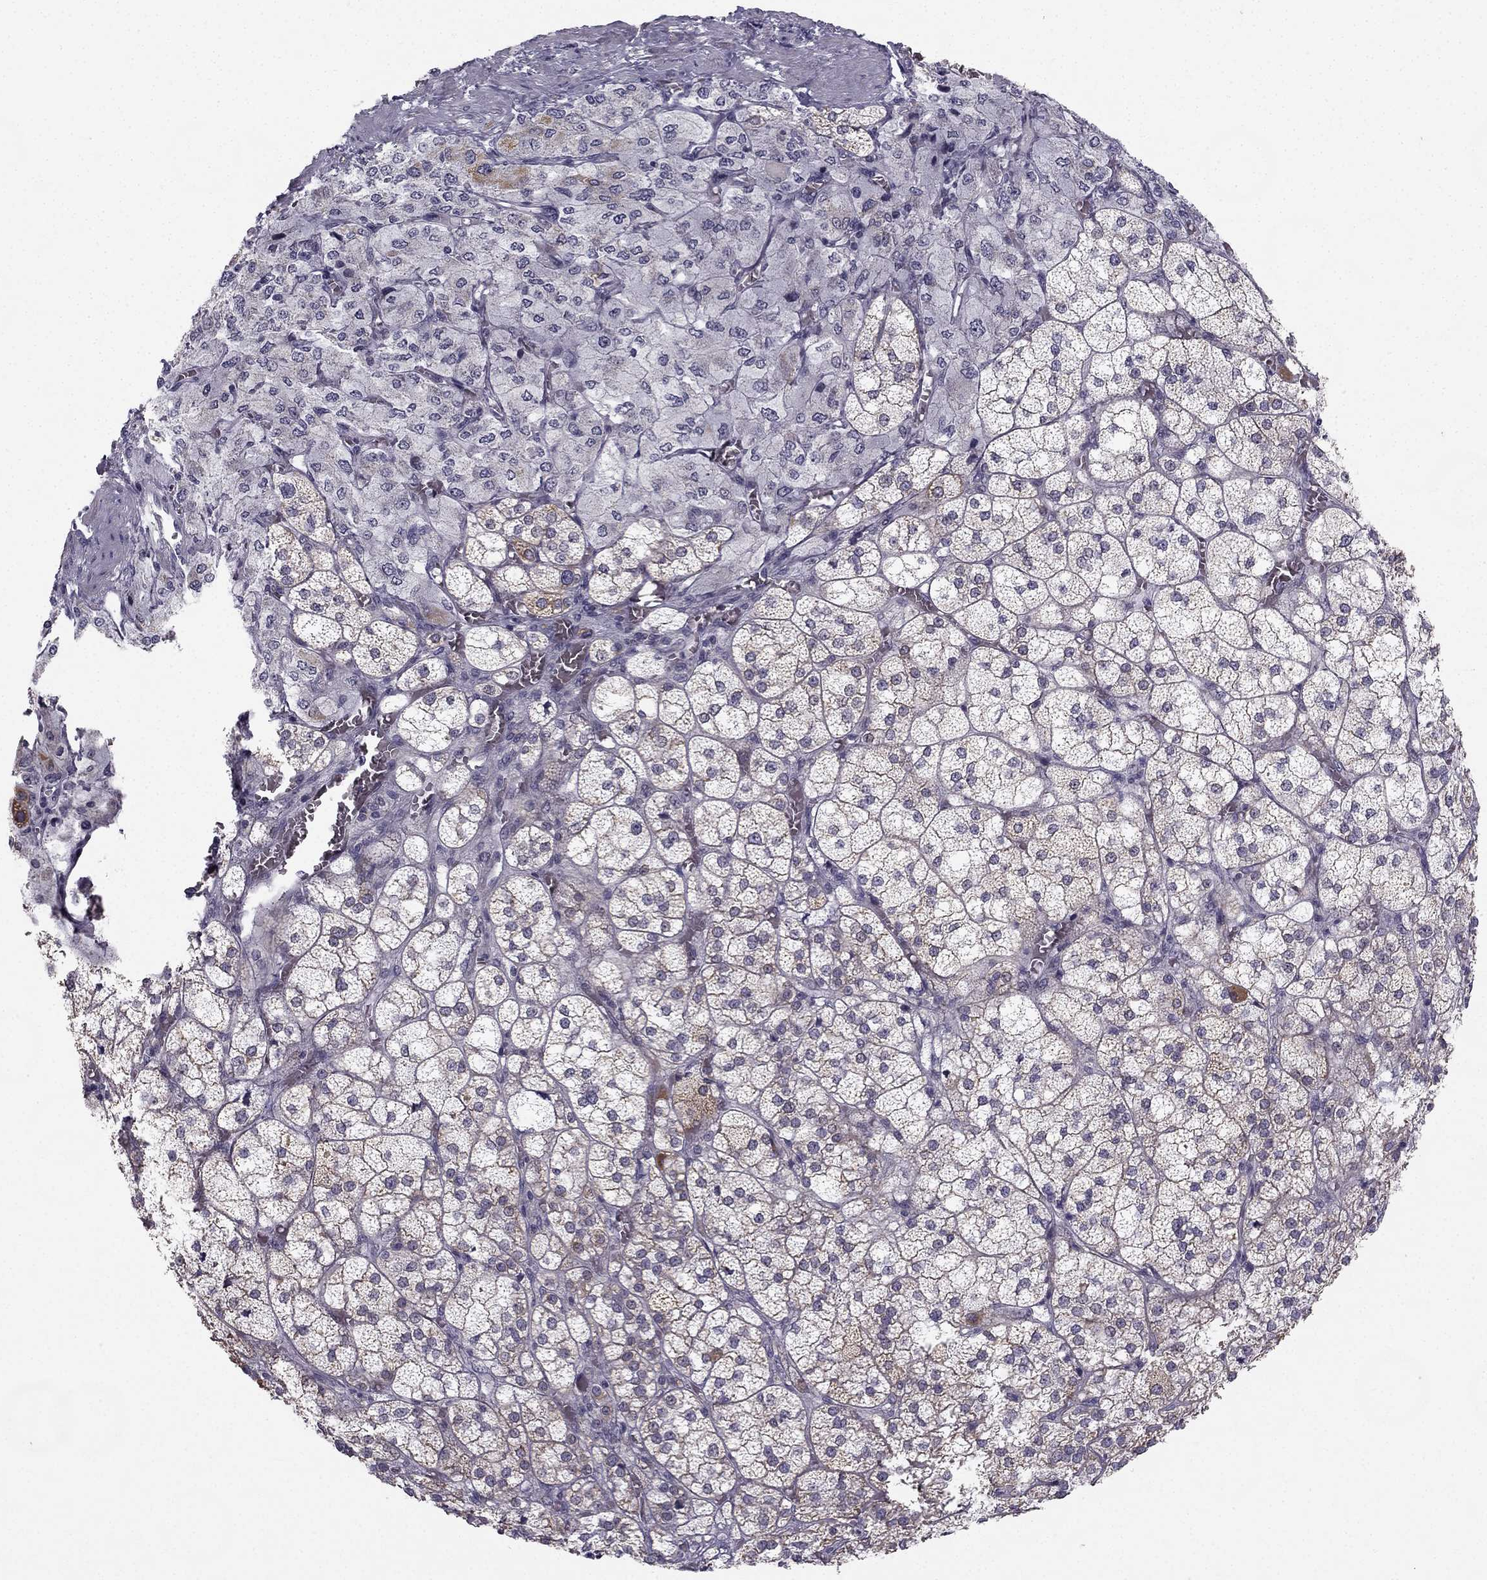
{"staining": {"intensity": "moderate", "quantity": "<25%", "location": "cytoplasmic/membranous"}, "tissue": "adrenal gland", "cell_type": "Glandular cells", "image_type": "normal", "snomed": [{"axis": "morphology", "description": "Normal tissue, NOS"}, {"axis": "topography", "description": "Adrenal gland"}], "caption": "The micrograph shows immunohistochemical staining of benign adrenal gland. There is moderate cytoplasmic/membranous expression is appreciated in approximately <25% of glandular cells. (DAB (3,3'-diaminobenzidine) = brown stain, brightfield microscopy at high magnification).", "gene": "C5orf49", "patient": {"sex": "female", "age": 60}}